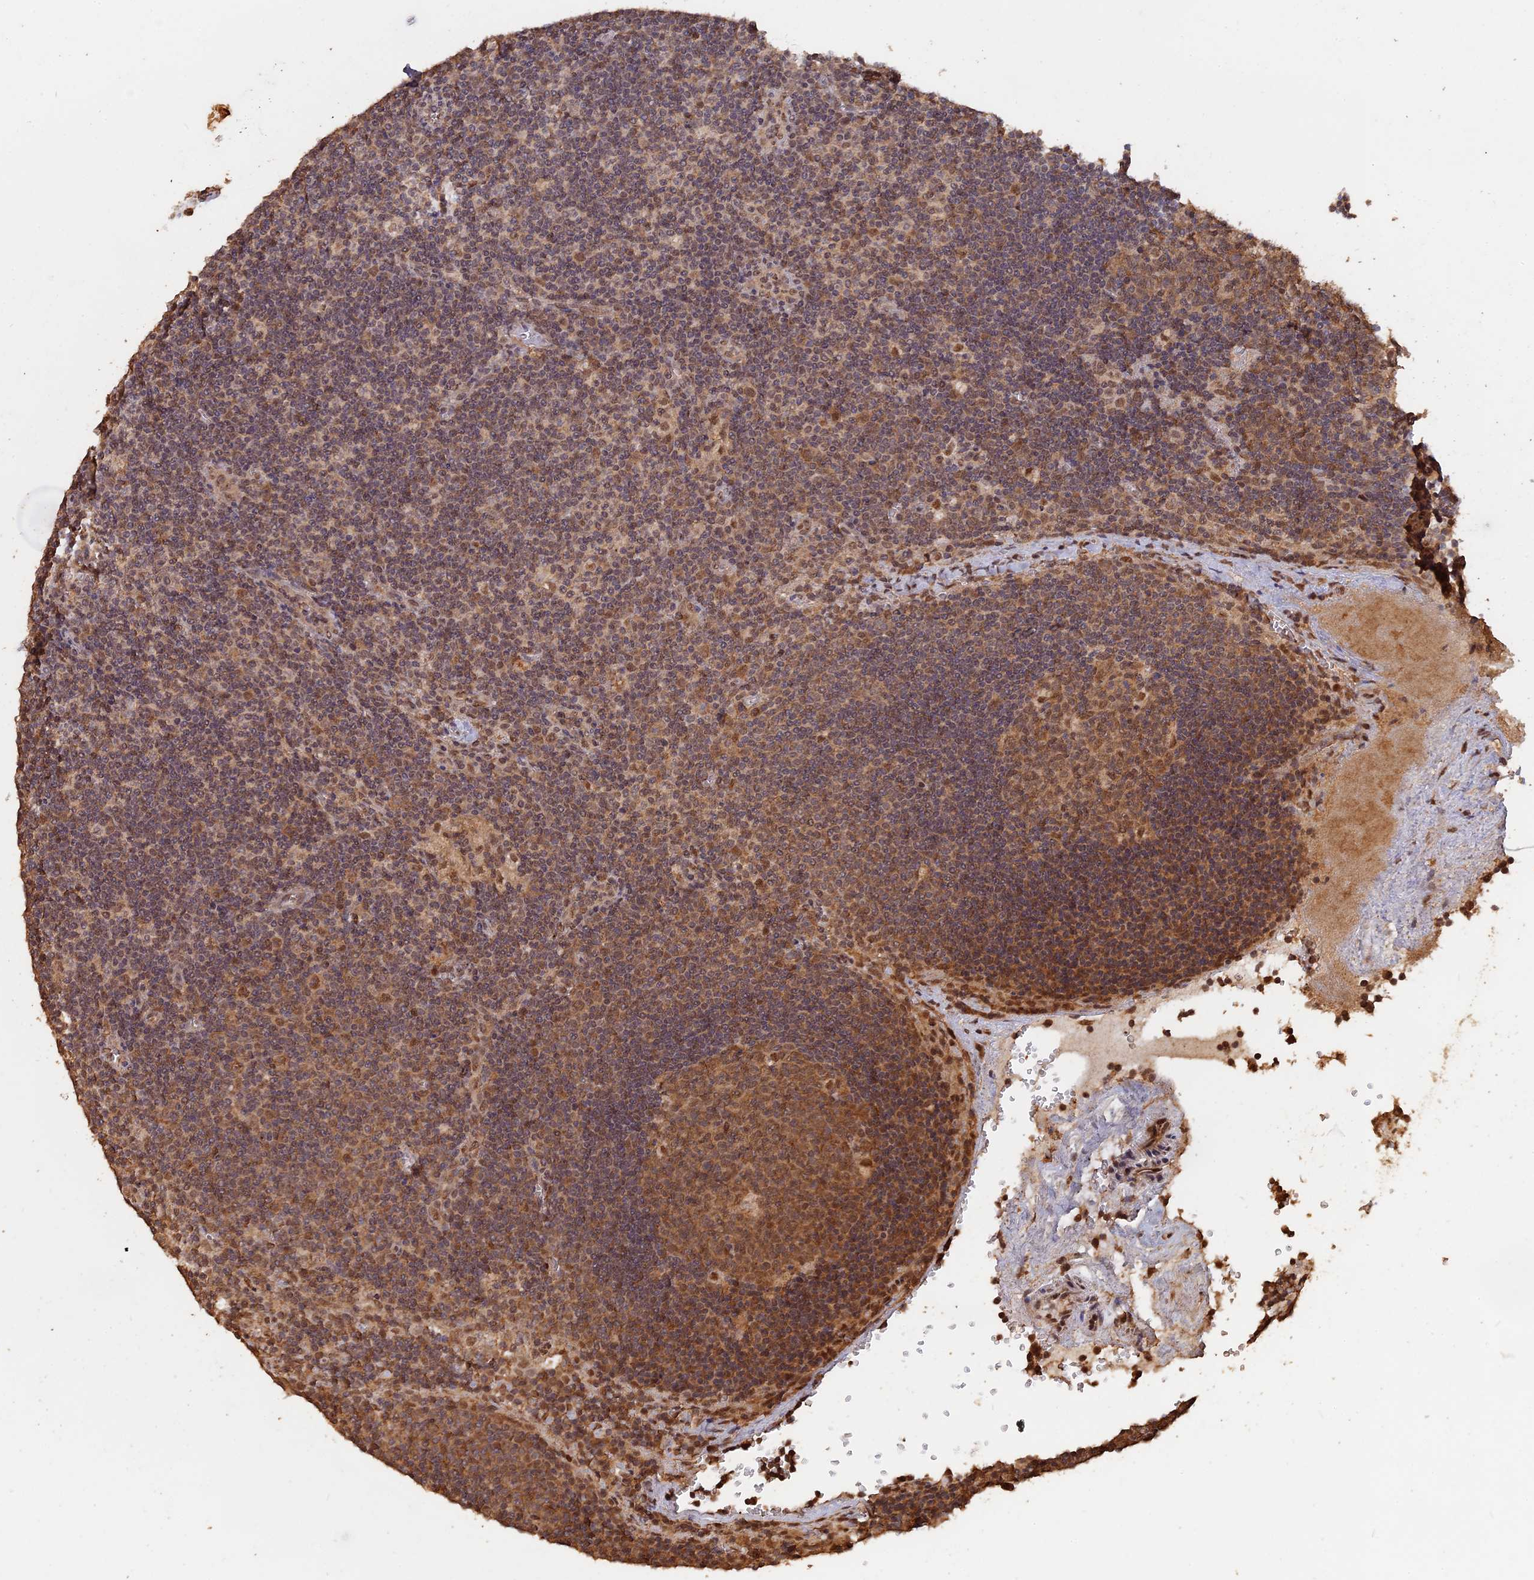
{"staining": {"intensity": "moderate", "quantity": ">75%", "location": "cytoplasmic/membranous,nuclear"}, "tissue": "lymph node", "cell_type": "Germinal center cells", "image_type": "normal", "snomed": [{"axis": "morphology", "description": "Normal tissue, NOS"}, {"axis": "topography", "description": "Lymph node"}], "caption": "This image displays normal lymph node stained with immunohistochemistry (IHC) to label a protein in brown. The cytoplasmic/membranous,nuclear of germinal center cells show moderate positivity for the protein. Nuclei are counter-stained blue.", "gene": "PSMC6", "patient": {"sex": "male", "age": 58}}